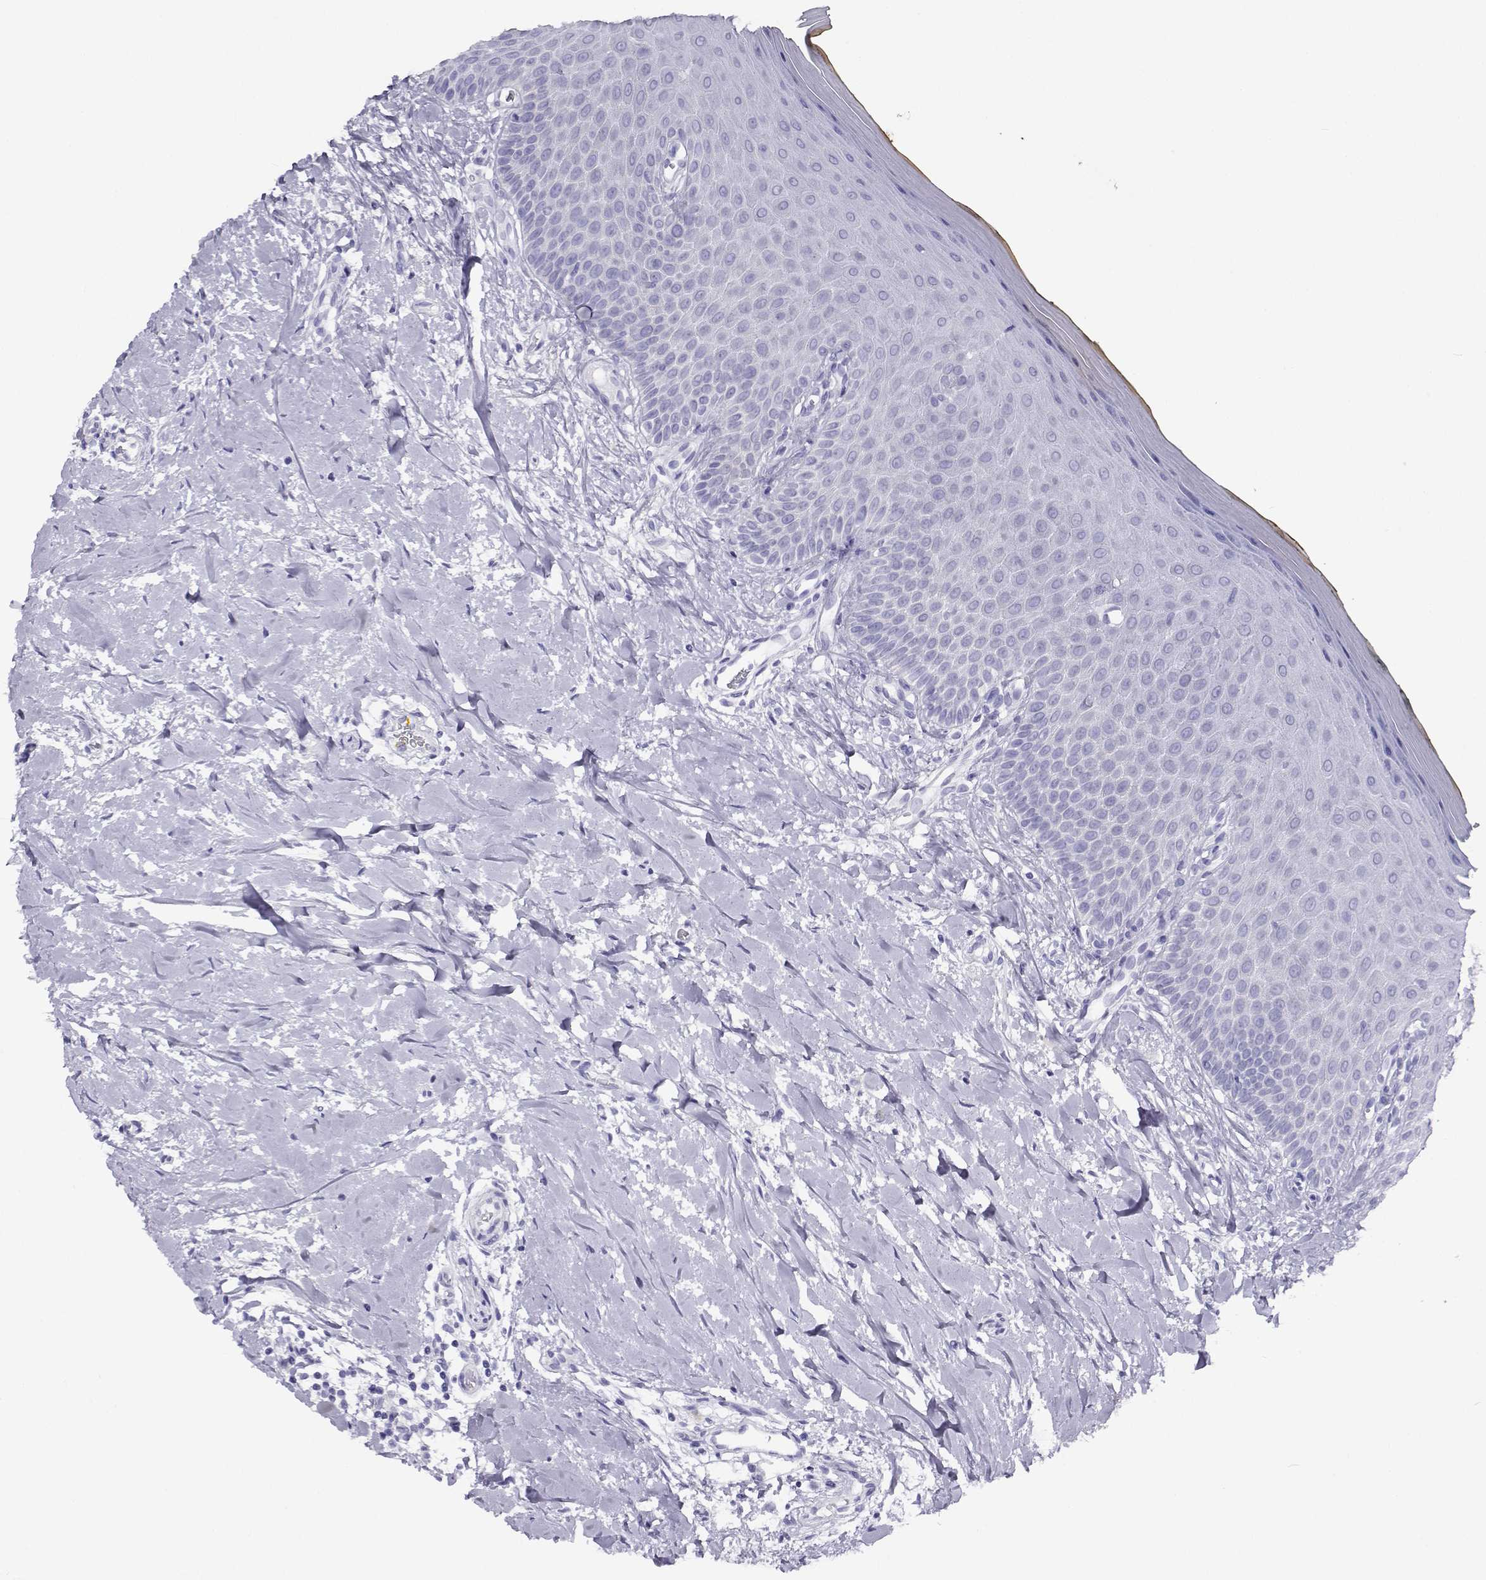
{"staining": {"intensity": "negative", "quantity": "none", "location": "none"}, "tissue": "oral mucosa", "cell_type": "Squamous epithelial cells", "image_type": "normal", "snomed": [{"axis": "morphology", "description": "Normal tissue, NOS"}, {"axis": "topography", "description": "Oral tissue"}], "caption": "IHC of benign human oral mucosa demonstrates no expression in squamous epithelial cells. The staining was performed using DAB (3,3'-diaminobenzidine) to visualize the protein expression in brown, while the nuclei were stained in blue with hematoxylin (Magnification: 20x).", "gene": "CABS1", "patient": {"sex": "female", "age": 43}}